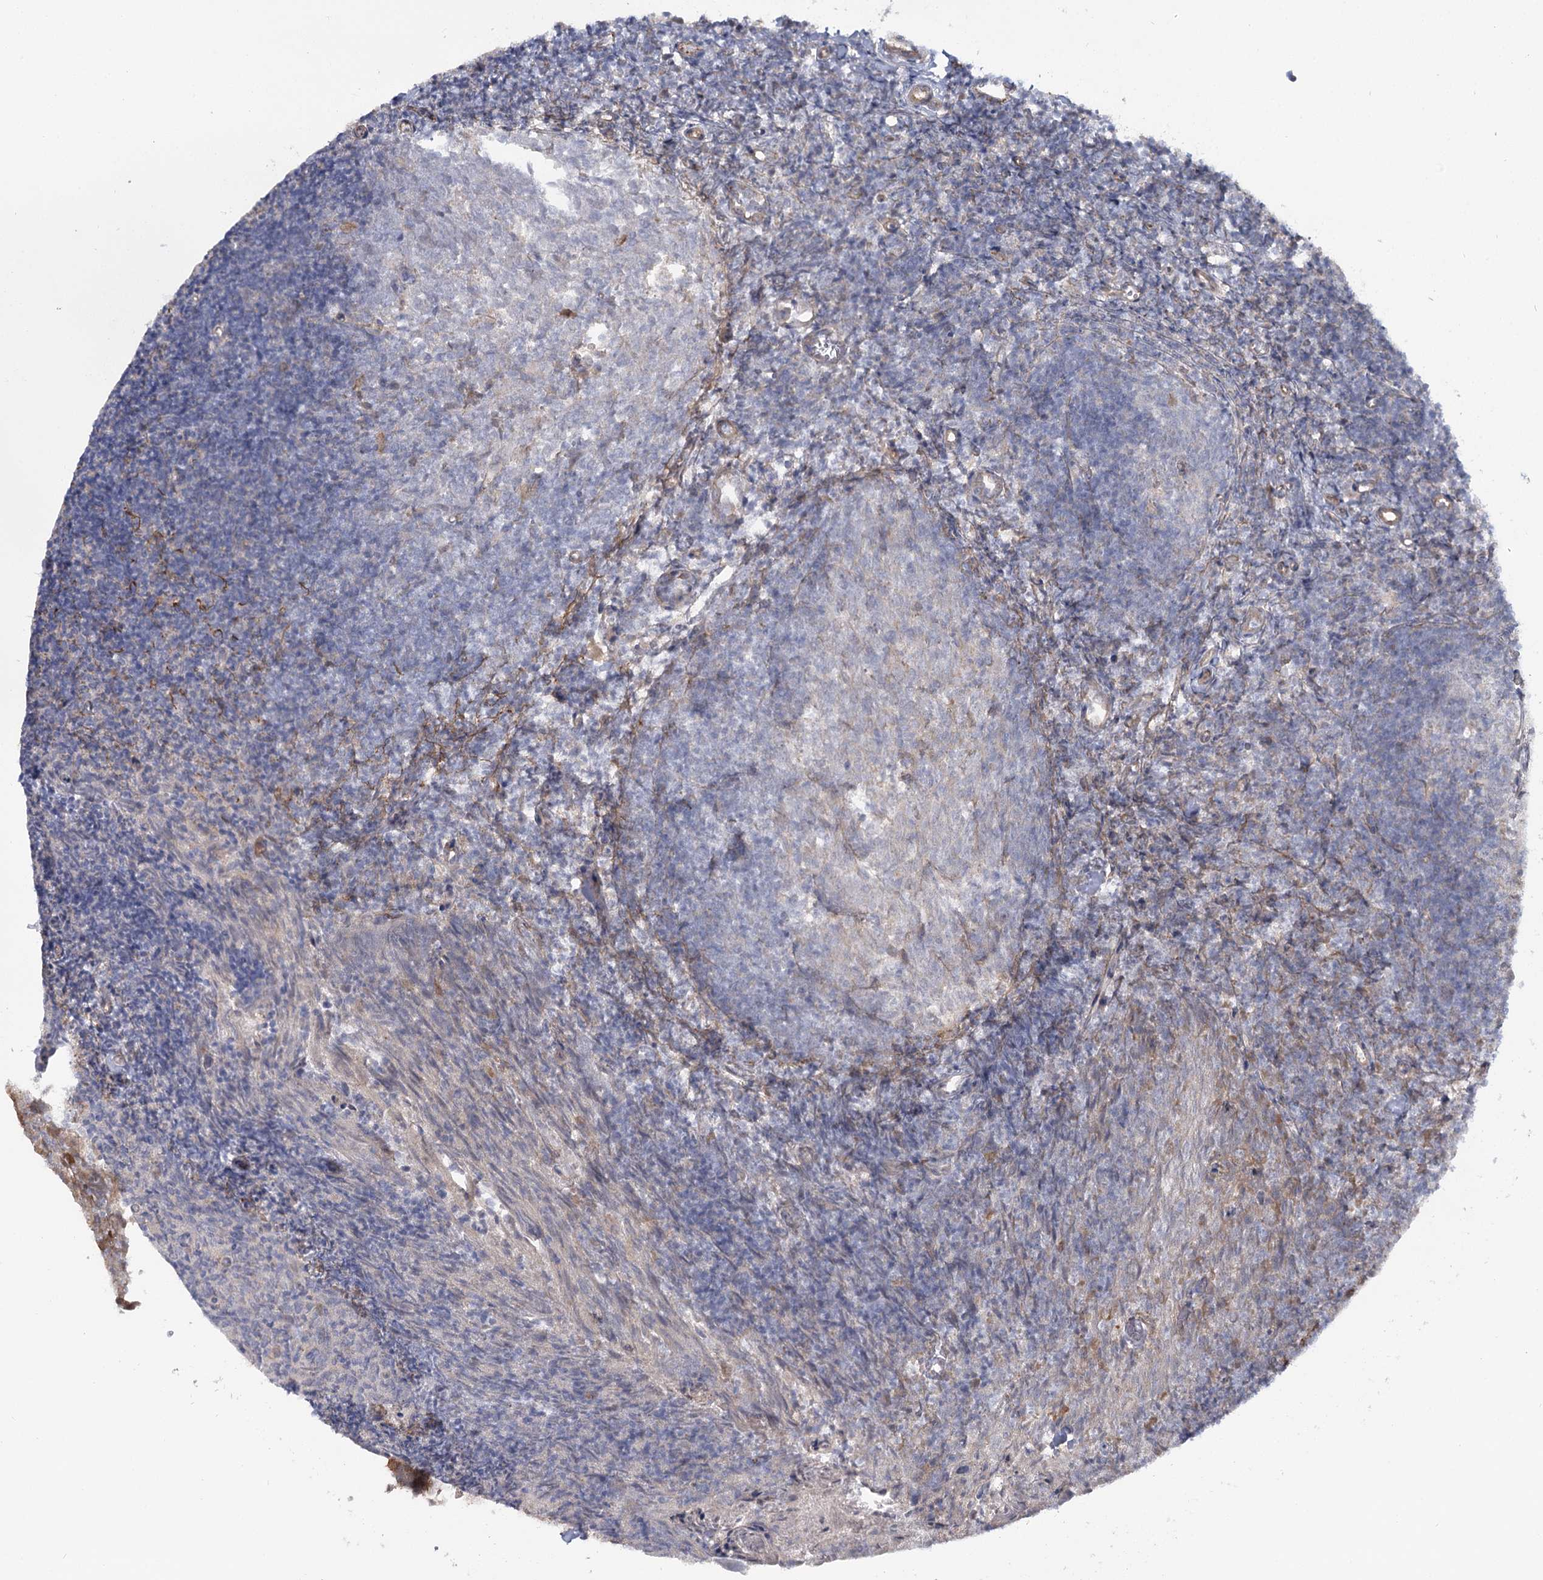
{"staining": {"intensity": "negative", "quantity": "none", "location": "none"}, "tissue": "tonsil", "cell_type": "Germinal center cells", "image_type": "normal", "snomed": [{"axis": "morphology", "description": "Normal tissue, NOS"}, {"axis": "topography", "description": "Tonsil"}], "caption": "High power microscopy photomicrograph of an immunohistochemistry (IHC) micrograph of unremarkable tonsil, revealing no significant positivity in germinal center cells. (Brightfield microscopy of DAB immunohistochemistry at high magnification).", "gene": "TBC1D9B", "patient": {"sex": "female", "age": 10}}